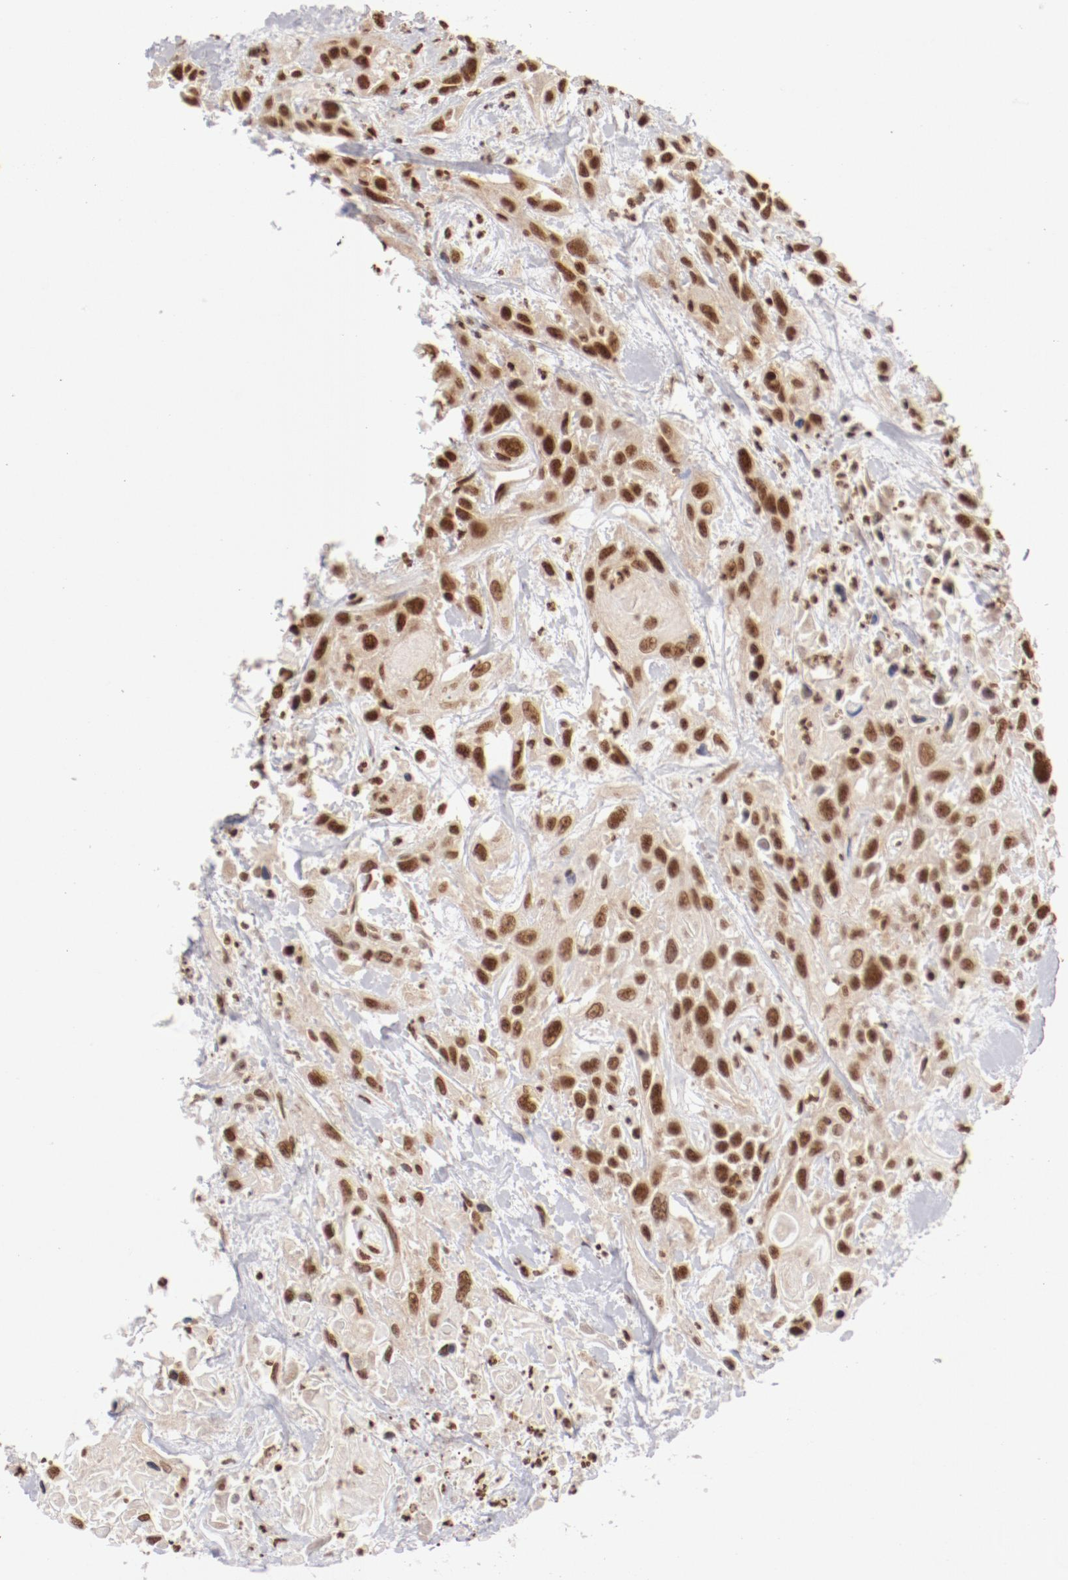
{"staining": {"intensity": "moderate", "quantity": ">75%", "location": "nuclear"}, "tissue": "urothelial cancer", "cell_type": "Tumor cells", "image_type": "cancer", "snomed": [{"axis": "morphology", "description": "Urothelial carcinoma, High grade"}, {"axis": "topography", "description": "Urinary bladder"}], "caption": "Protein expression analysis of urothelial cancer displays moderate nuclear positivity in approximately >75% of tumor cells.", "gene": "ABL2", "patient": {"sex": "female", "age": 84}}